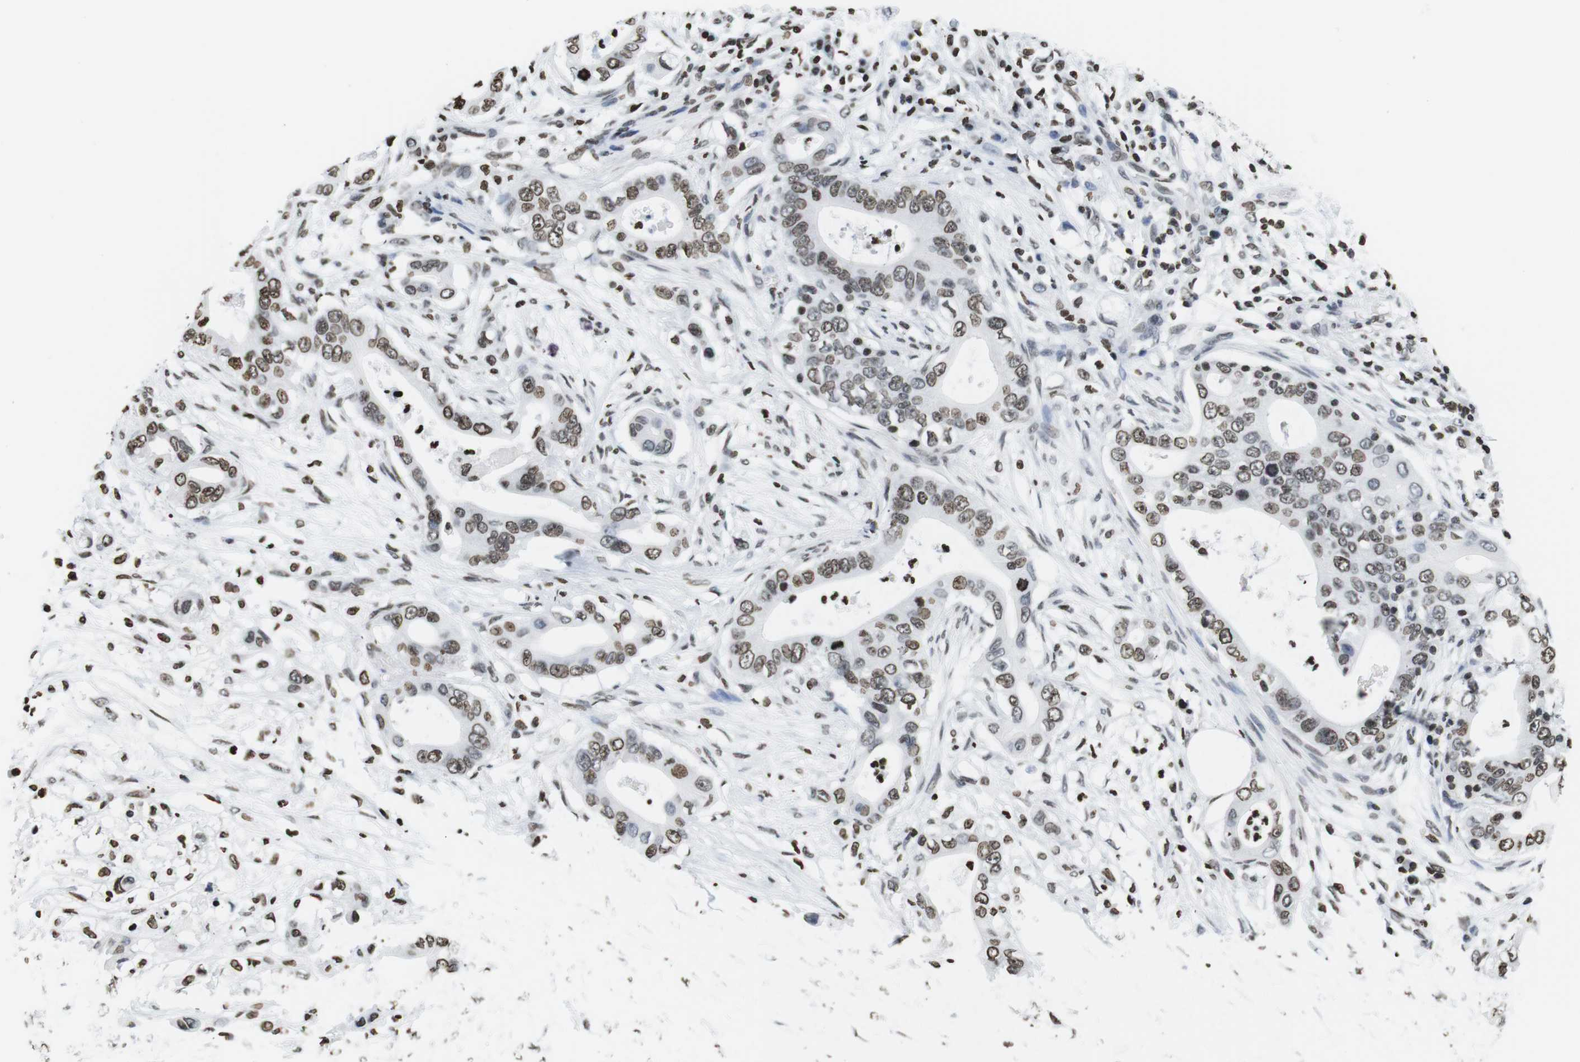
{"staining": {"intensity": "weak", "quantity": ">75%", "location": "nuclear"}, "tissue": "pancreatic cancer", "cell_type": "Tumor cells", "image_type": "cancer", "snomed": [{"axis": "morphology", "description": "Adenocarcinoma, NOS"}, {"axis": "topography", "description": "Pancreas"}], "caption": "Immunohistochemistry (DAB (3,3'-diaminobenzidine)) staining of pancreatic cancer shows weak nuclear protein positivity in approximately >75% of tumor cells.", "gene": "BSX", "patient": {"sex": "male", "age": 77}}